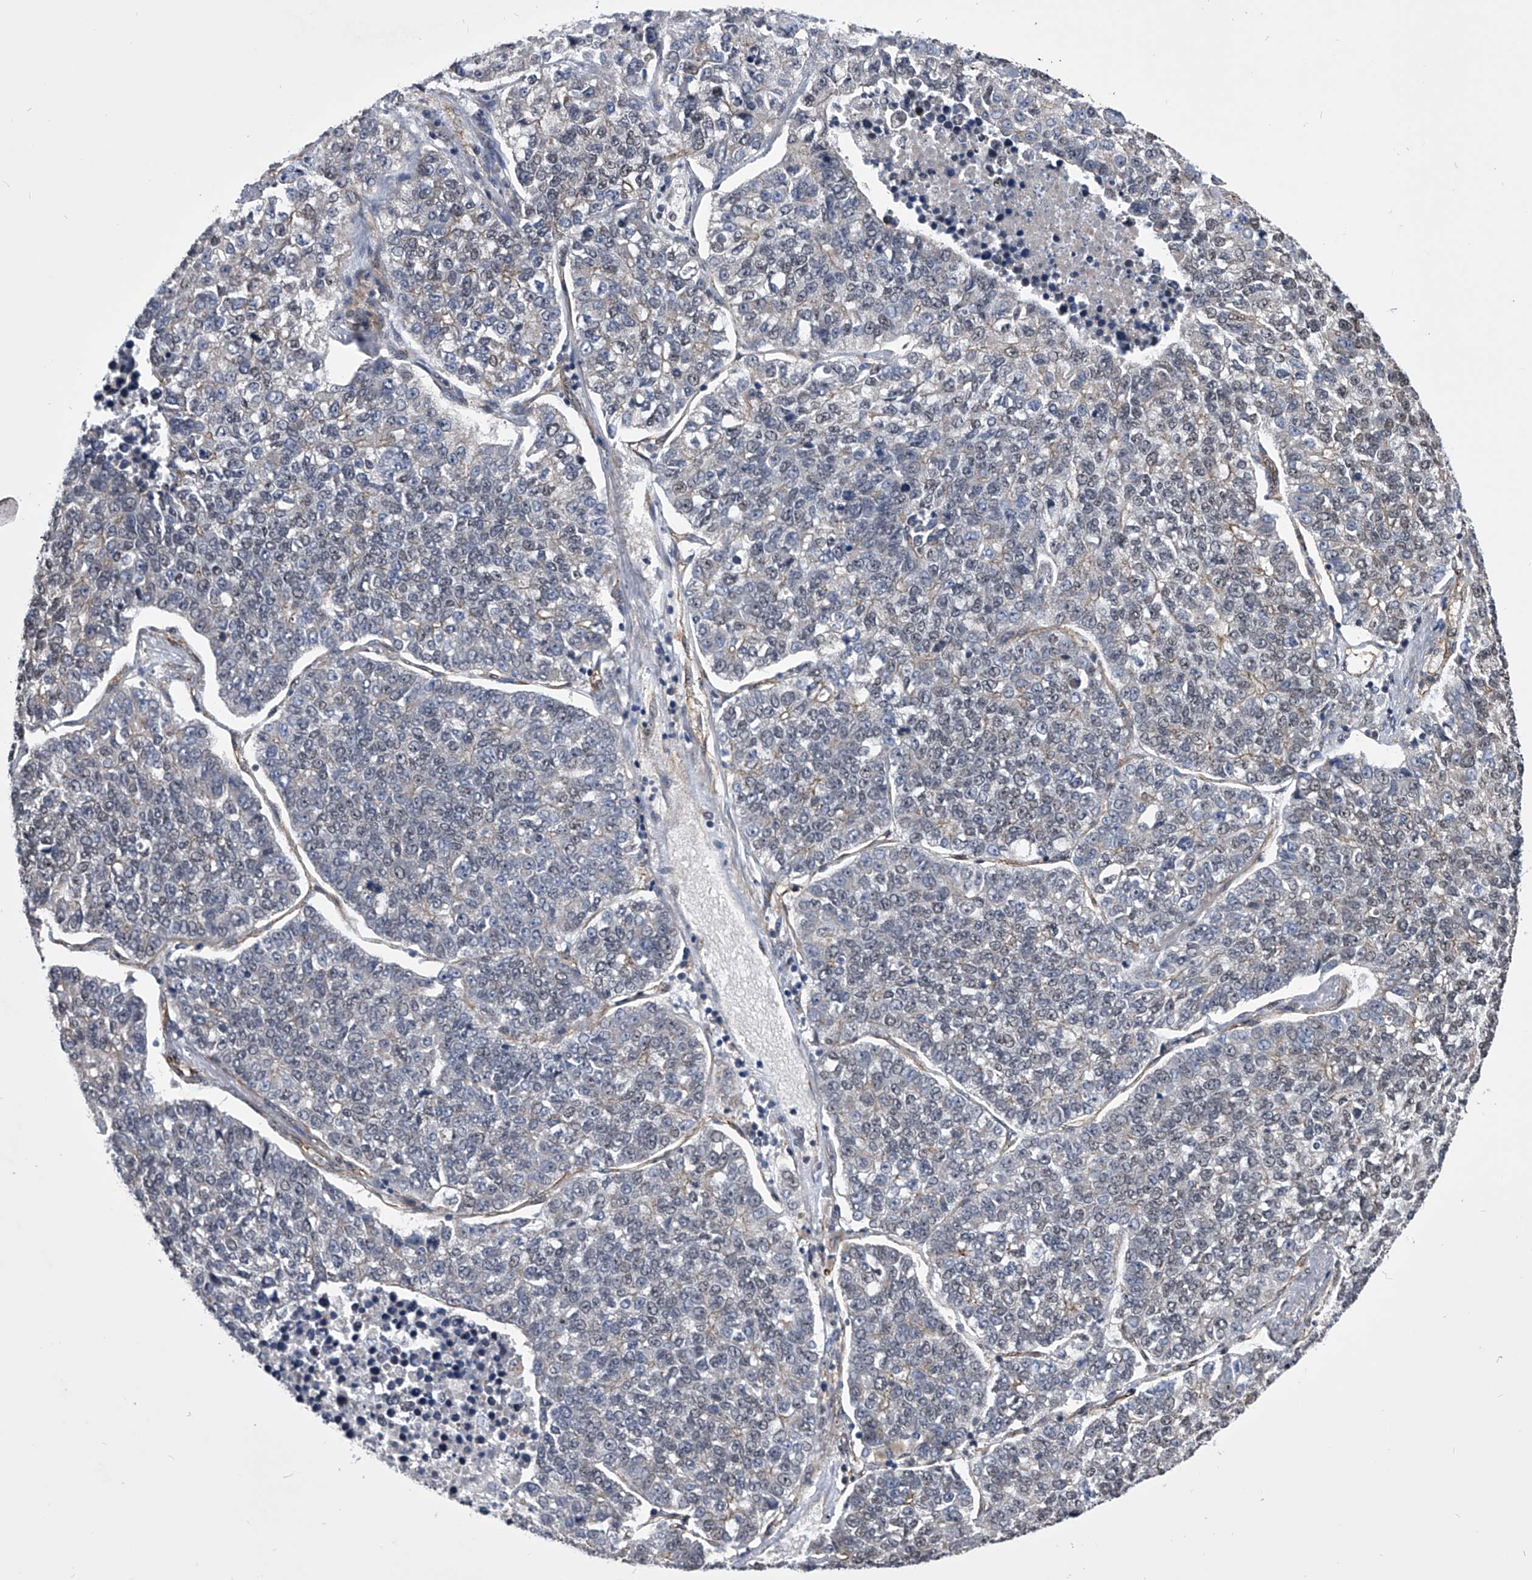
{"staining": {"intensity": "negative", "quantity": "none", "location": "none"}, "tissue": "lung cancer", "cell_type": "Tumor cells", "image_type": "cancer", "snomed": [{"axis": "morphology", "description": "Adenocarcinoma, NOS"}, {"axis": "topography", "description": "Lung"}], "caption": "This is an immunohistochemistry histopathology image of human lung cancer (adenocarcinoma). There is no positivity in tumor cells.", "gene": "ZNF76", "patient": {"sex": "male", "age": 49}}